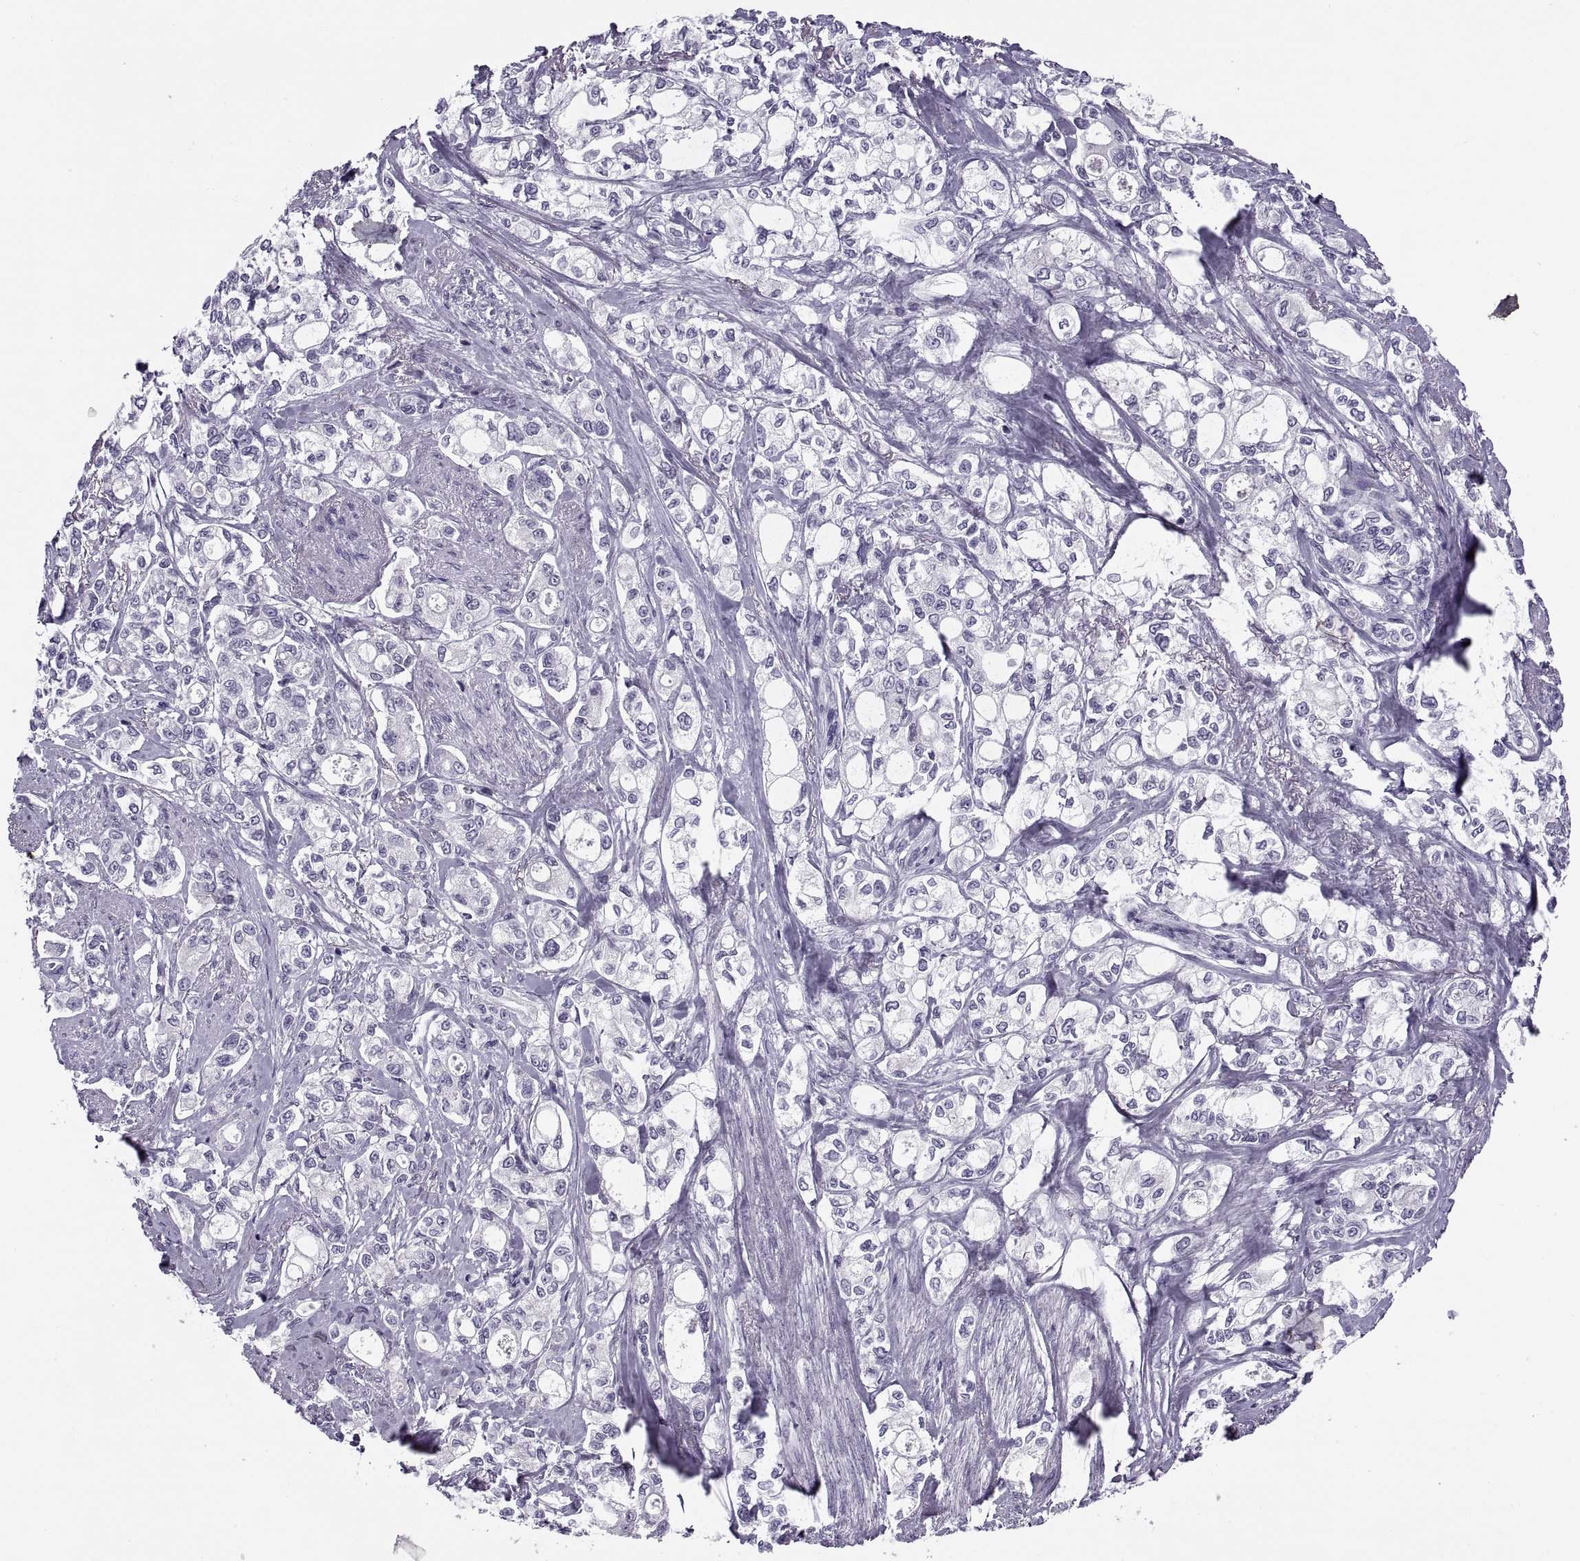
{"staining": {"intensity": "negative", "quantity": "none", "location": "none"}, "tissue": "stomach cancer", "cell_type": "Tumor cells", "image_type": "cancer", "snomed": [{"axis": "morphology", "description": "Adenocarcinoma, NOS"}, {"axis": "topography", "description": "Stomach"}], "caption": "Image shows no protein expression in tumor cells of stomach cancer (adenocarcinoma) tissue. (Brightfield microscopy of DAB IHC at high magnification).", "gene": "MAGEB1", "patient": {"sex": "male", "age": 63}}